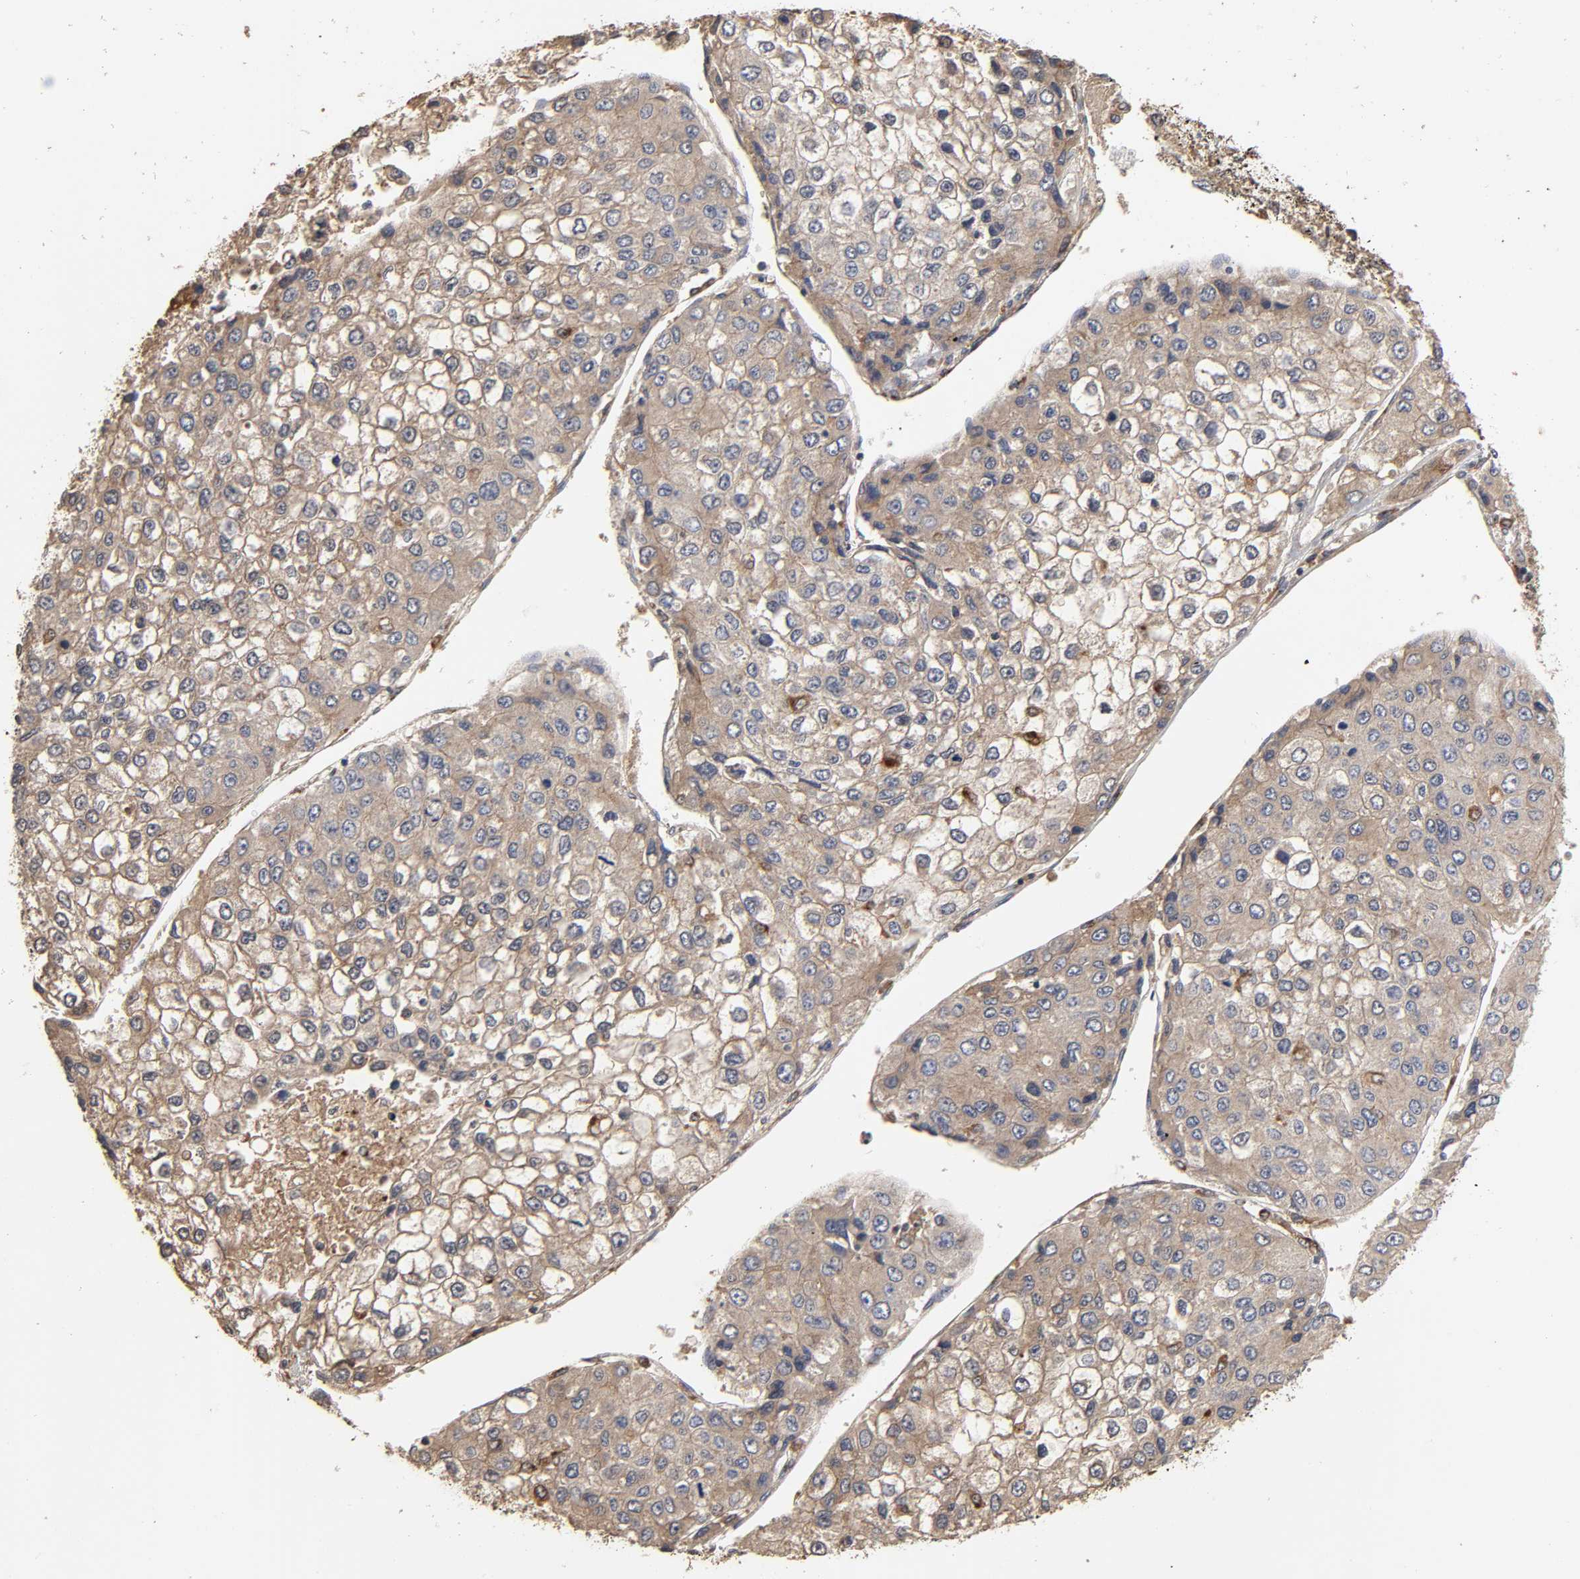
{"staining": {"intensity": "weak", "quantity": ">75%", "location": "cytoplasmic/membranous"}, "tissue": "liver cancer", "cell_type": "Tumor cells", "image_type": "cancer", "snomed": [{"axis": "morphology", "description": "Carcinoma, Hepatocellular, NOS"}, {"axis": "topography", "description": "Liver"}], "caption": "This histopathology image demonstrates immunohistochemistry staining of liver cancer (hepatocellular carcinoma), with low weak cytoplasmic/membranous staining in approximately >75% of tumor cells.", "gene": "GNPTG", "patient": {"sex": "female", "age": 66}}